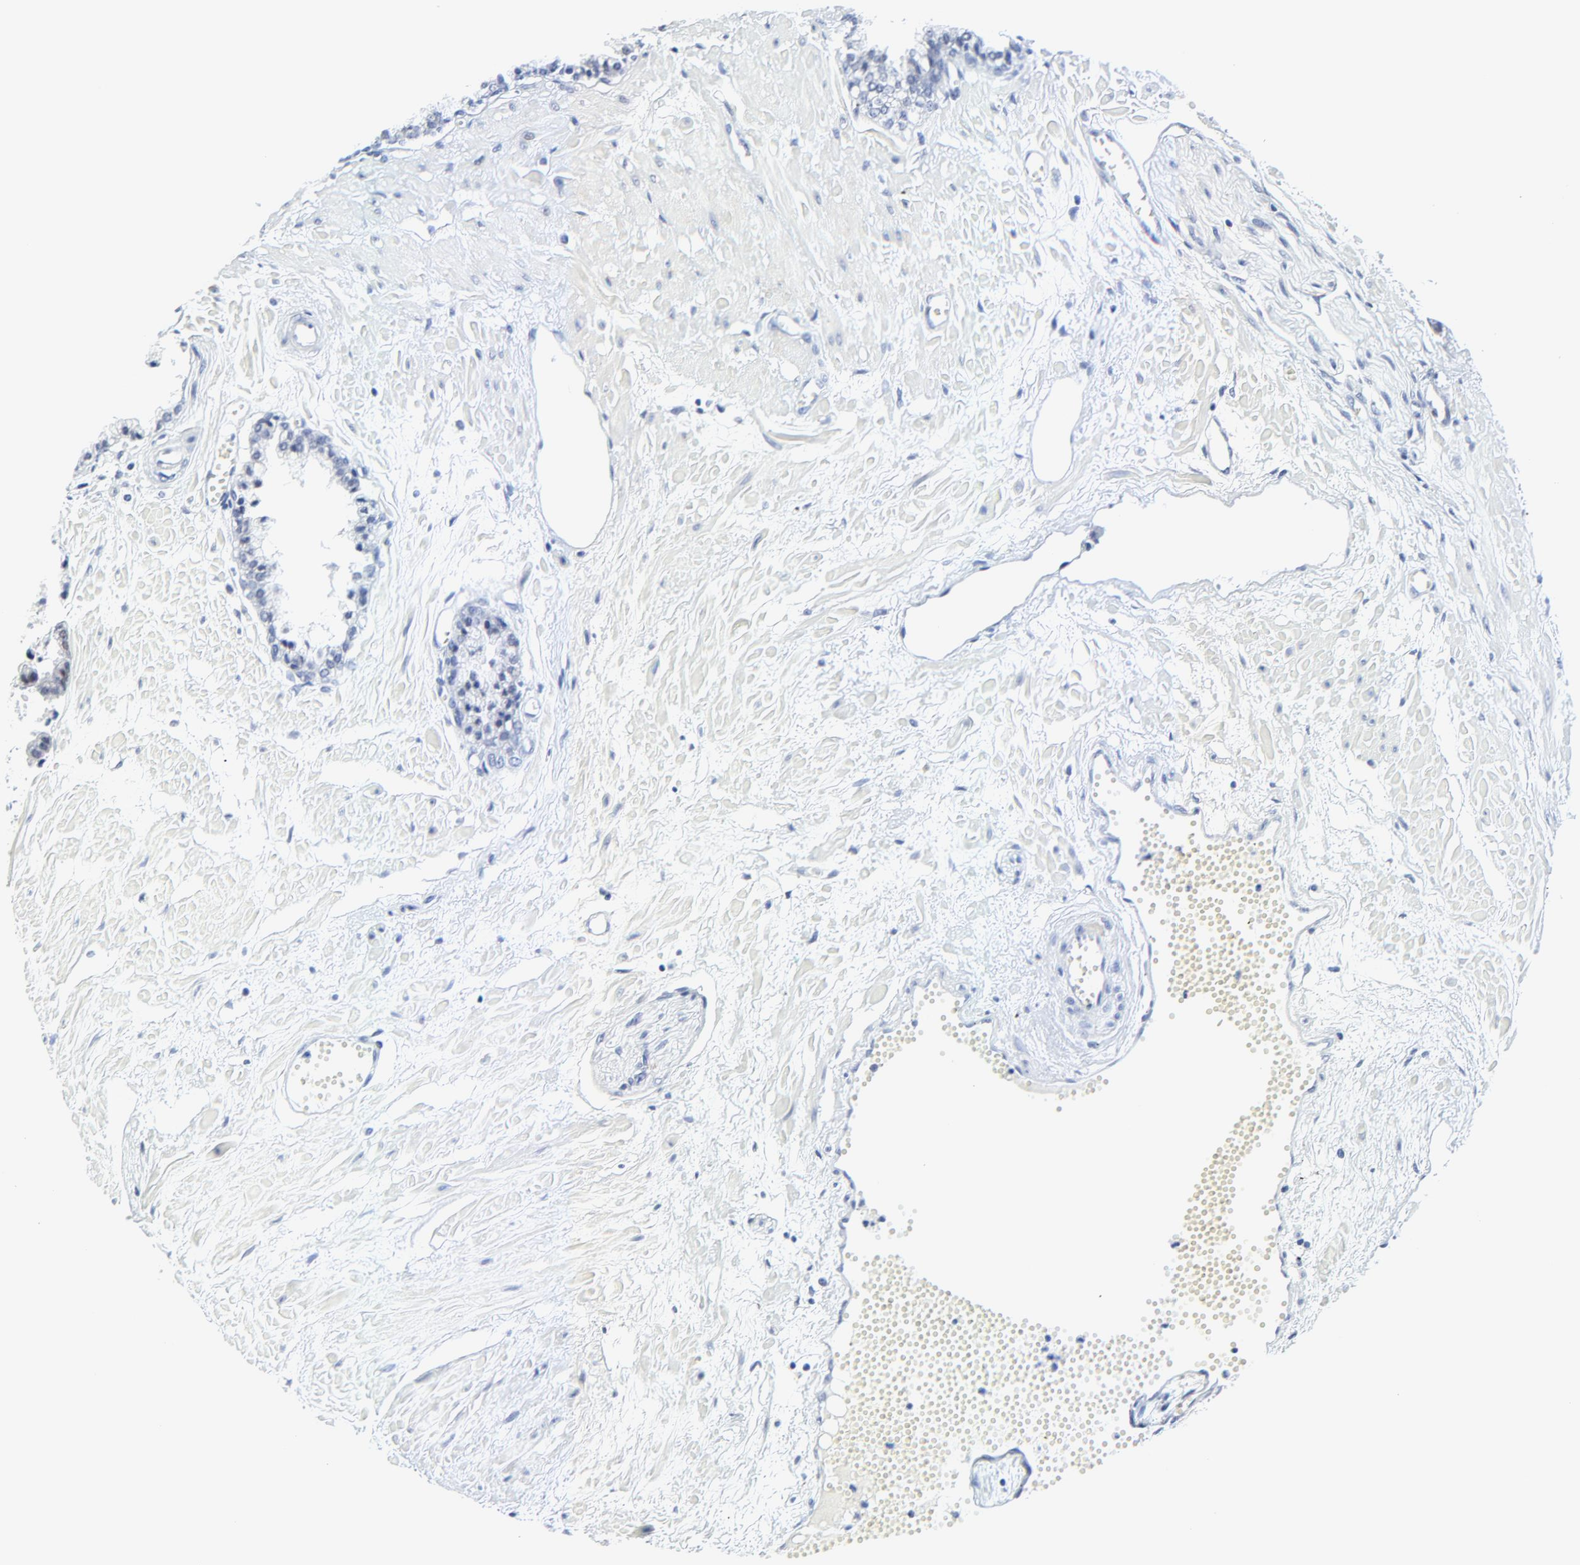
{"staining": {"intensity": "weak", "quantity": "<25%", "location": "nuclear"}, "tissue": "prostate cancer", "cell_type": "Tumor cells", "image_type": "cancer", "snomed": [{"axis": "morphology", "description": "Adenocarcinoma, High grade"}, {"axis": "topography", "description": "Prostate"}], "caption": "Image shows no significant protein positivity in tumor cells of prostate cancer (adenocarcinoma (high-grade)). The staining is performed using DAB (3,3'-diaminobenzidine) brown chromogen with nuclei counter-stained in using hematoxylin.", "gene": "ZNF589", "patient": {"sex": "male", "age": 56}}